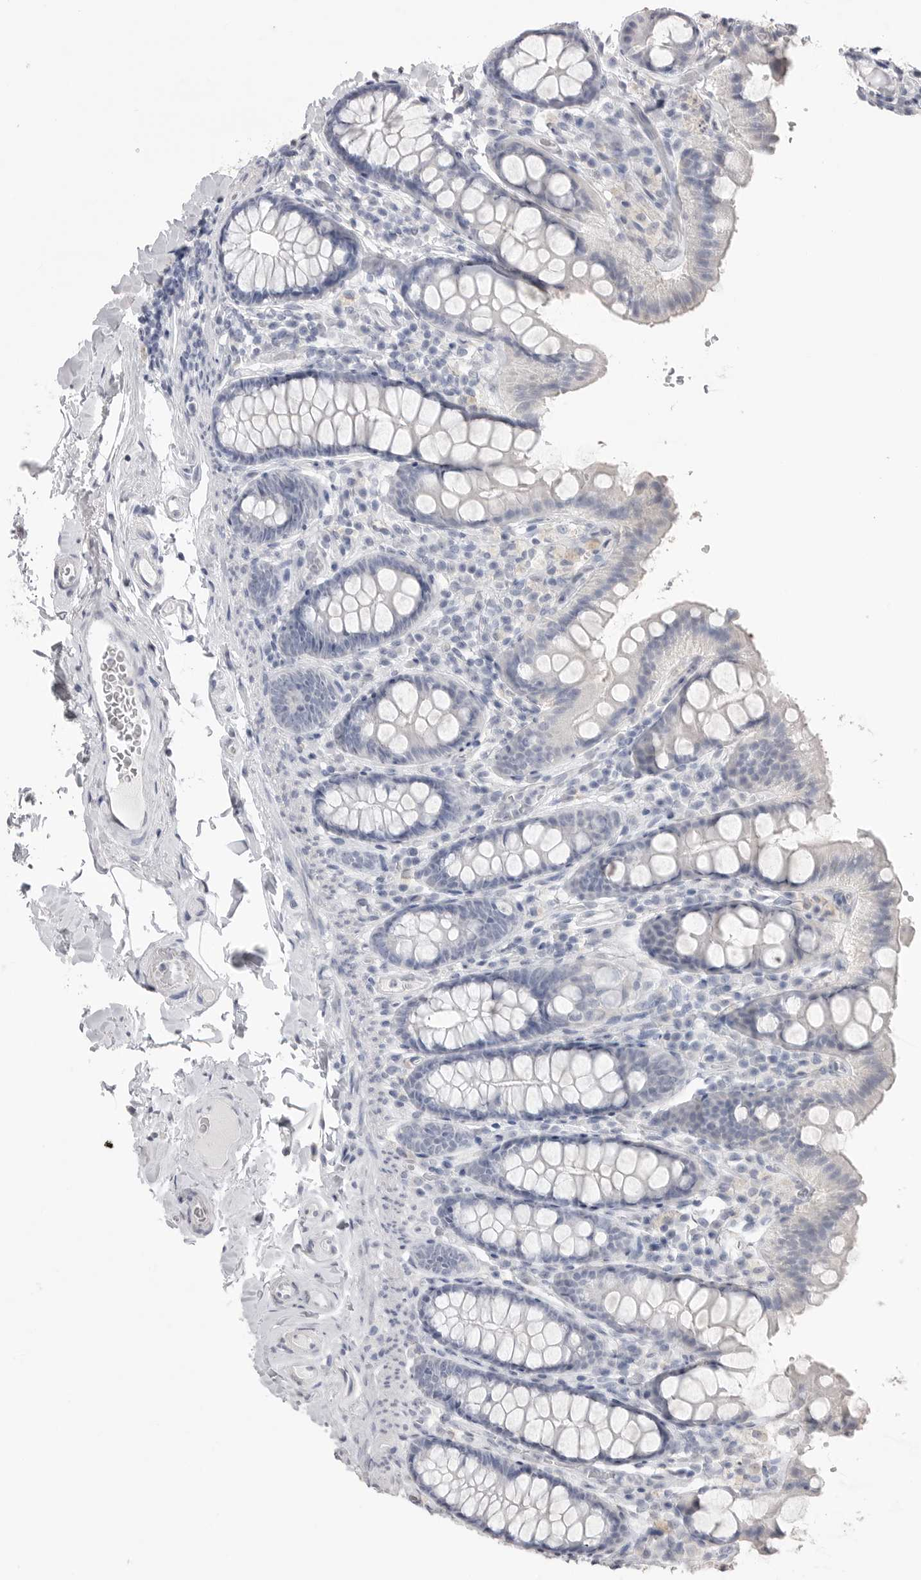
{"staining": {"intensity": "negative", "quantity": "none", "location": "none"}, "tissue": "colon", "cell_type": "Endothelial cells", "image_type": "normal", "snomed": [{"axis": "morphology", "description": "Normal tissue, NOS"}, {"axis": "topography", "description": "Colon"}, {"axis": "topography", "description": "Peripheral nerve tissue"}], "caption": "Protein analysis of unremarkable colon displays no significant positivity in endothelial cells. The staining is performed using DAB (3,3'-diaminobenzidine) brown chromogen with nuclei counter-stained in using hematoxylin.", "gene": "ICAM5", "patient": {"sex": "female", "age": 61}}